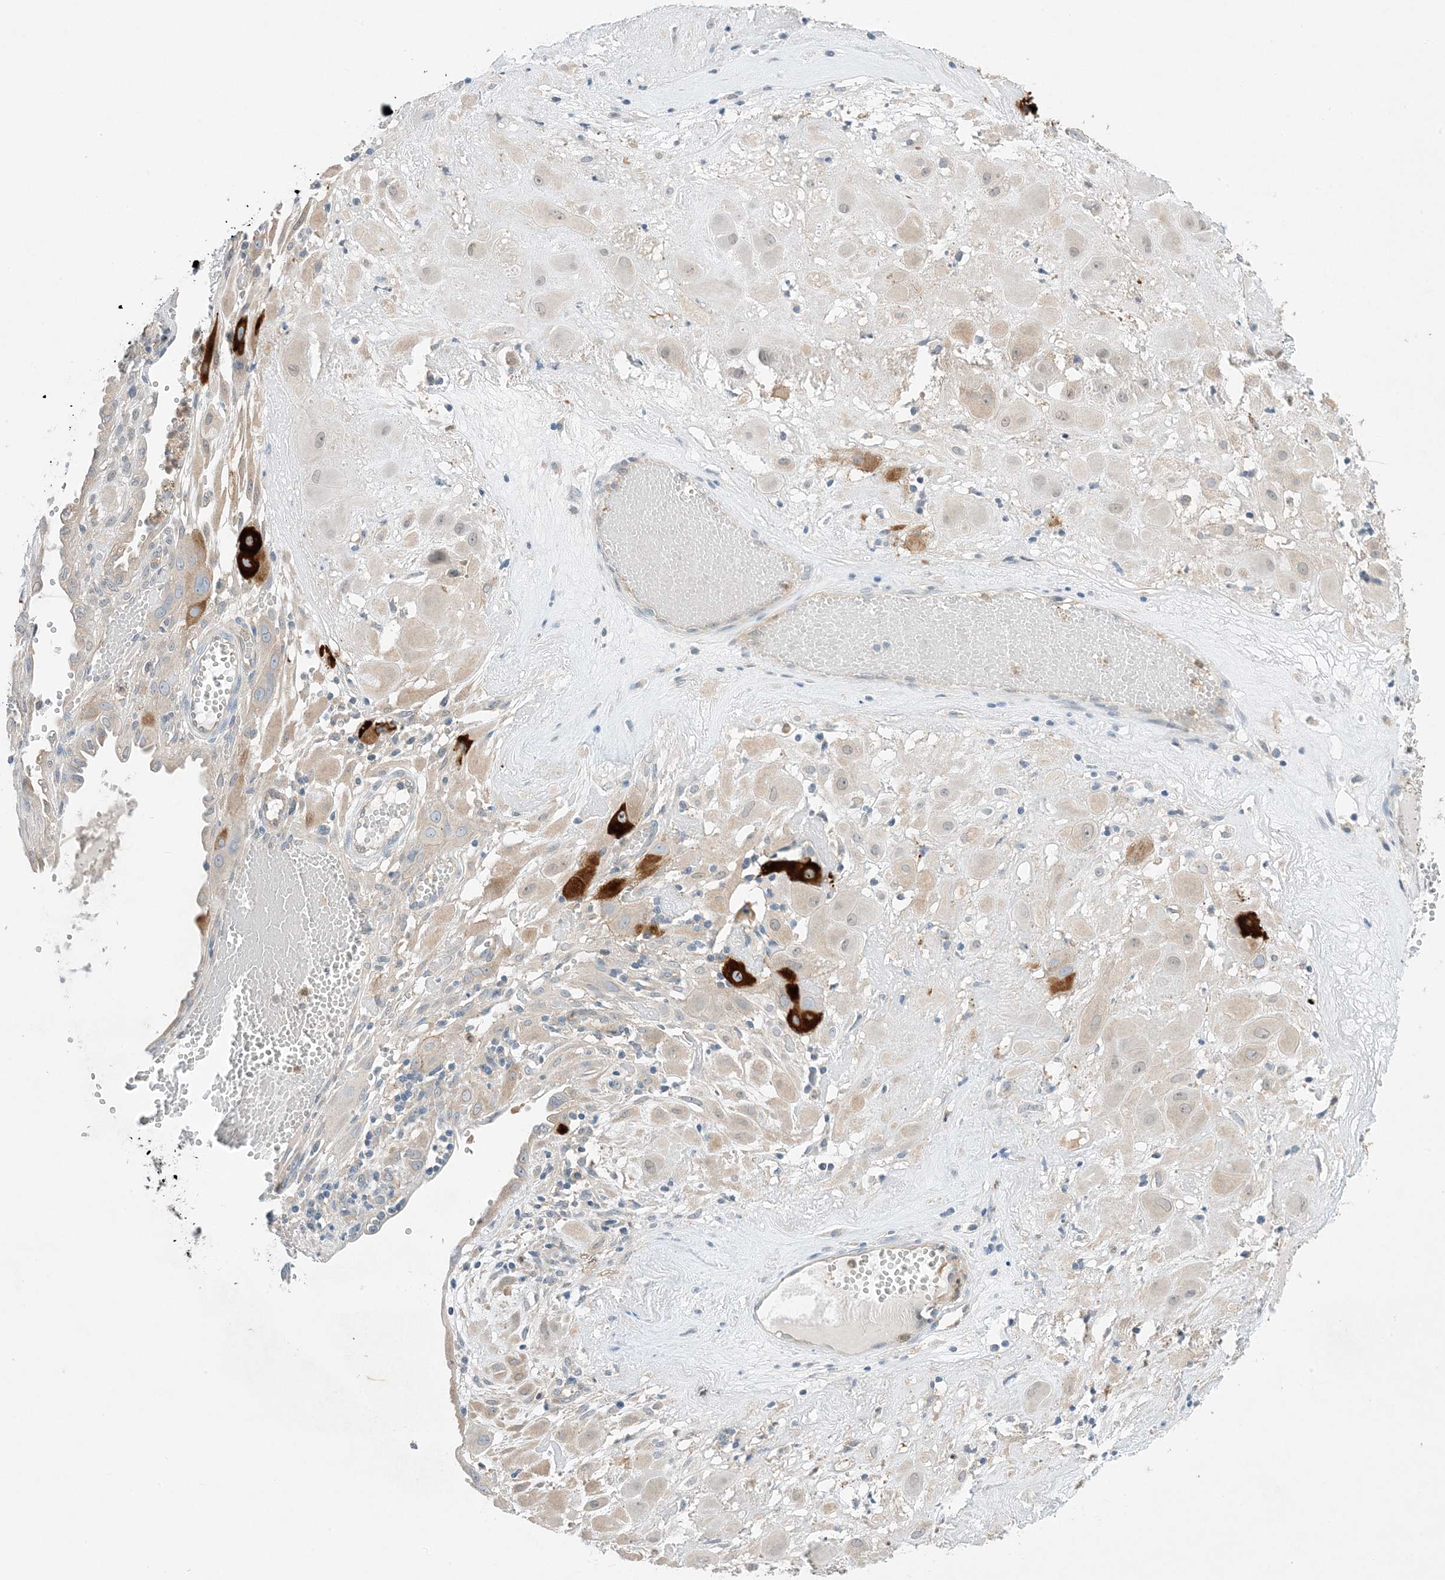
{"staining": {"intensity": "strong", "quantity": "<25%", "location": "cytoplasmic/membranous"}, "tissue": "cervical cancer", "cell_type": "Tumor cells", "image_type": "cancer", "snomed": [{"axis": "morphology", "description": "Squamous cell carcinoma, NOS"}, {"axis": "topography", "description": "Cervix"}], "caption": "Protein staining of cervical cancer tissue displays strong cytoplasmic/membranous staining in about <25% of tumor cells. Immunohistochemistry (ihc) stains the protein in brown and the nuclei are stained blue.", "gene": "KIFBP", "patient": {"sex": "female", "age": 34}}